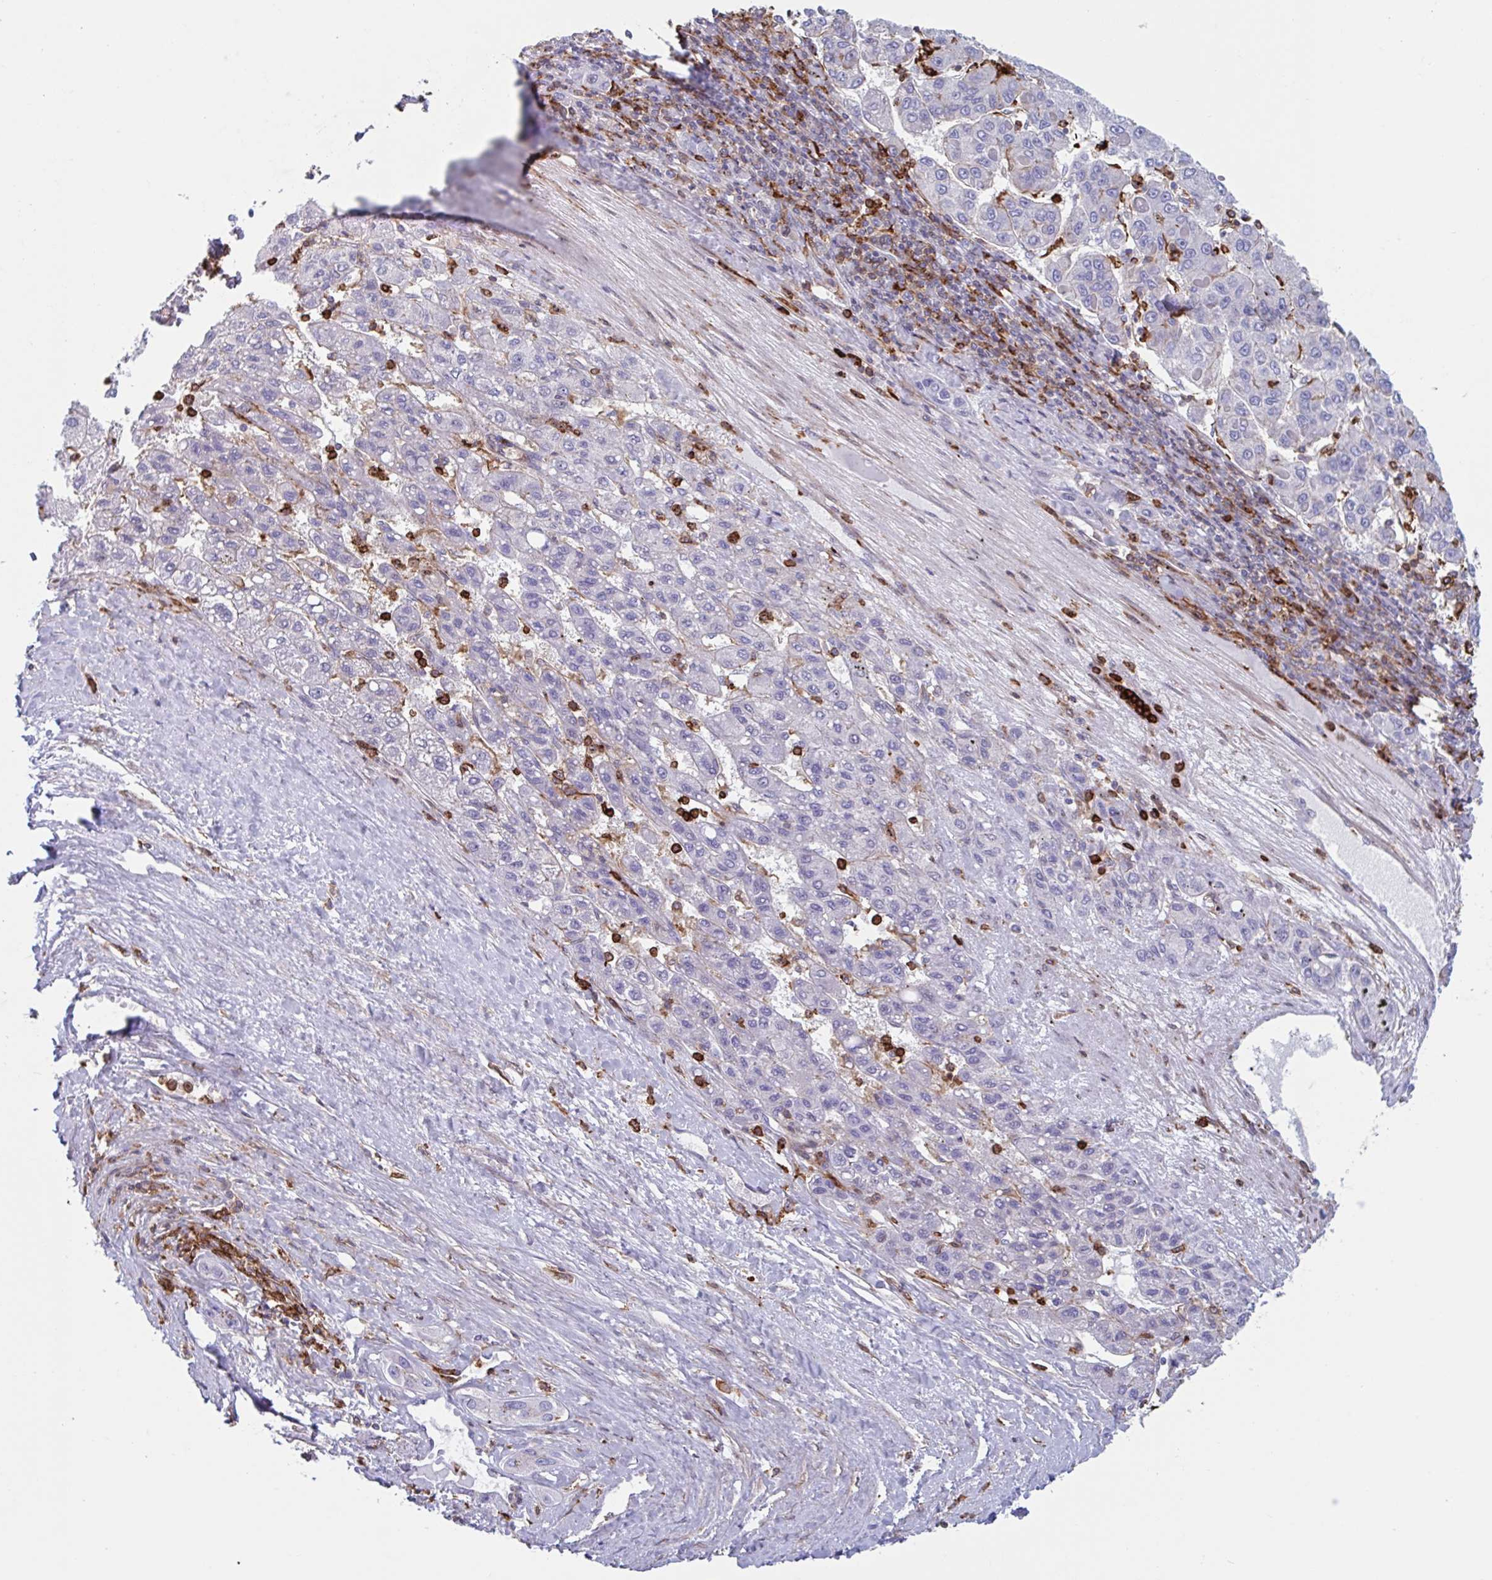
{"staining": {"intensity": "negative", "quantity": "none", "location": "none"}, "tissue": "liver cancer", "cell_type": "Tumor cells", "image_type": "cancer", "snomed": [{"axis": "morphology", "description": "Carcinoma, Hepatocellular, NOS"}, {"axis": "topography", "description": "Liver"}], "caption": "IHC photomicrograph of neoplastic tissue: human hepatocellular carcinoma (liver) stained with DAB (3,3'-diaminobenzidine) demonstrates no significant protein positivity in tumor cells.", "gene": "EFHD1", "patient": {"sex": "female", "age": 82}}